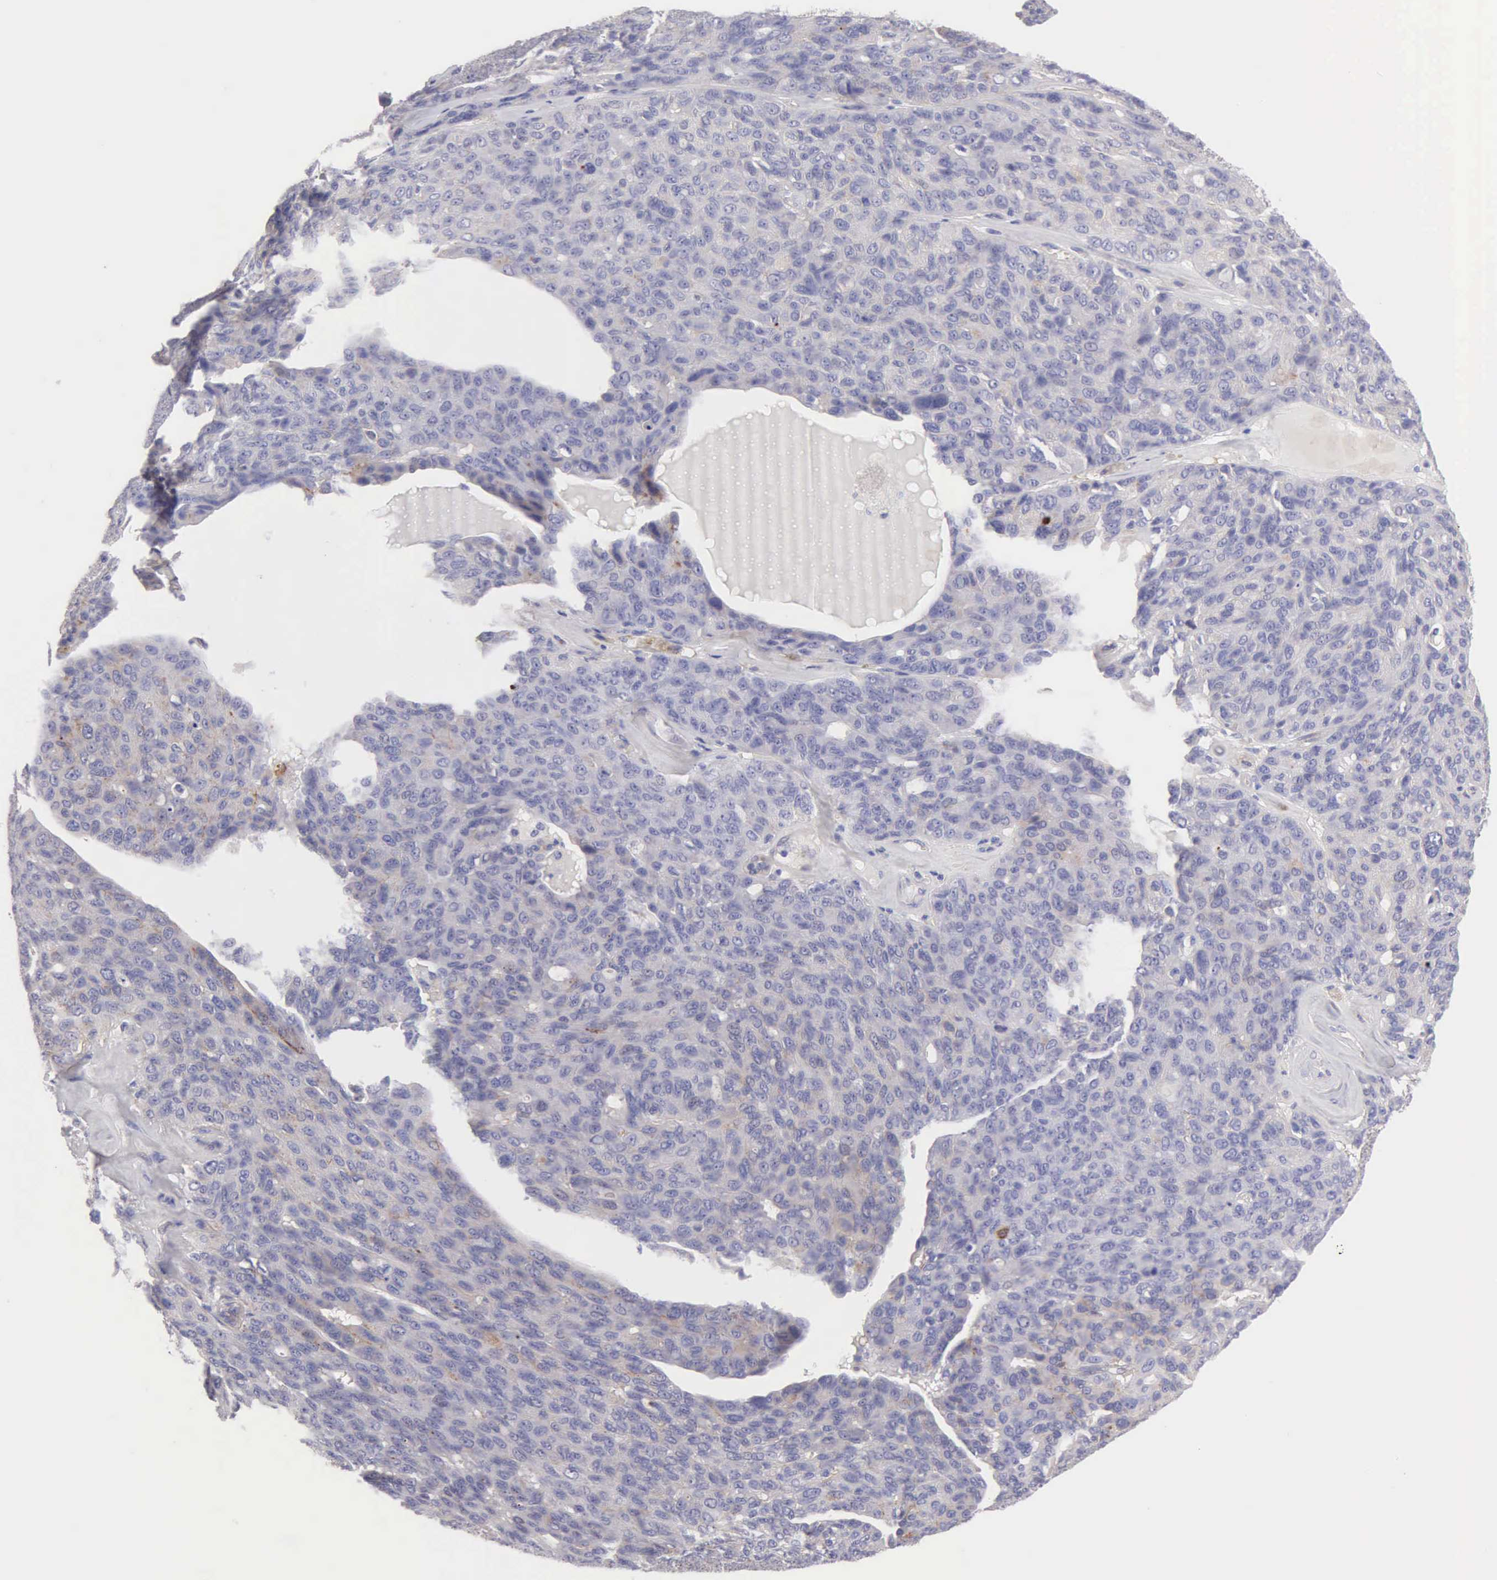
{"staining": {"intensity": "weak", "quantity": "<25%", "location": "cytoplasmic/membranous"}, "tissue": "ovarian cancer", "cell_type": "Tumor cells", "image_type": "cancer", "snomed": [{"axis": "morphology", "description": "Carcinoma, endometroid"}, {"axis": "topography", "description": "Ovary"}], "caption": "Immunohistochemistry micrograph of endometroid carcinoma (ovarian) stained for a protein (brown), which reveals no expression in tumor cells. Brightfield microscopy of immunohistochemistry (IHC) stained with DAB (3,3'-diaminobenzidine) (brown) and hematoxylin (blue), captured at high magnification.", "gene": "APP", "patient": {"sex": "female", "age": 60}}